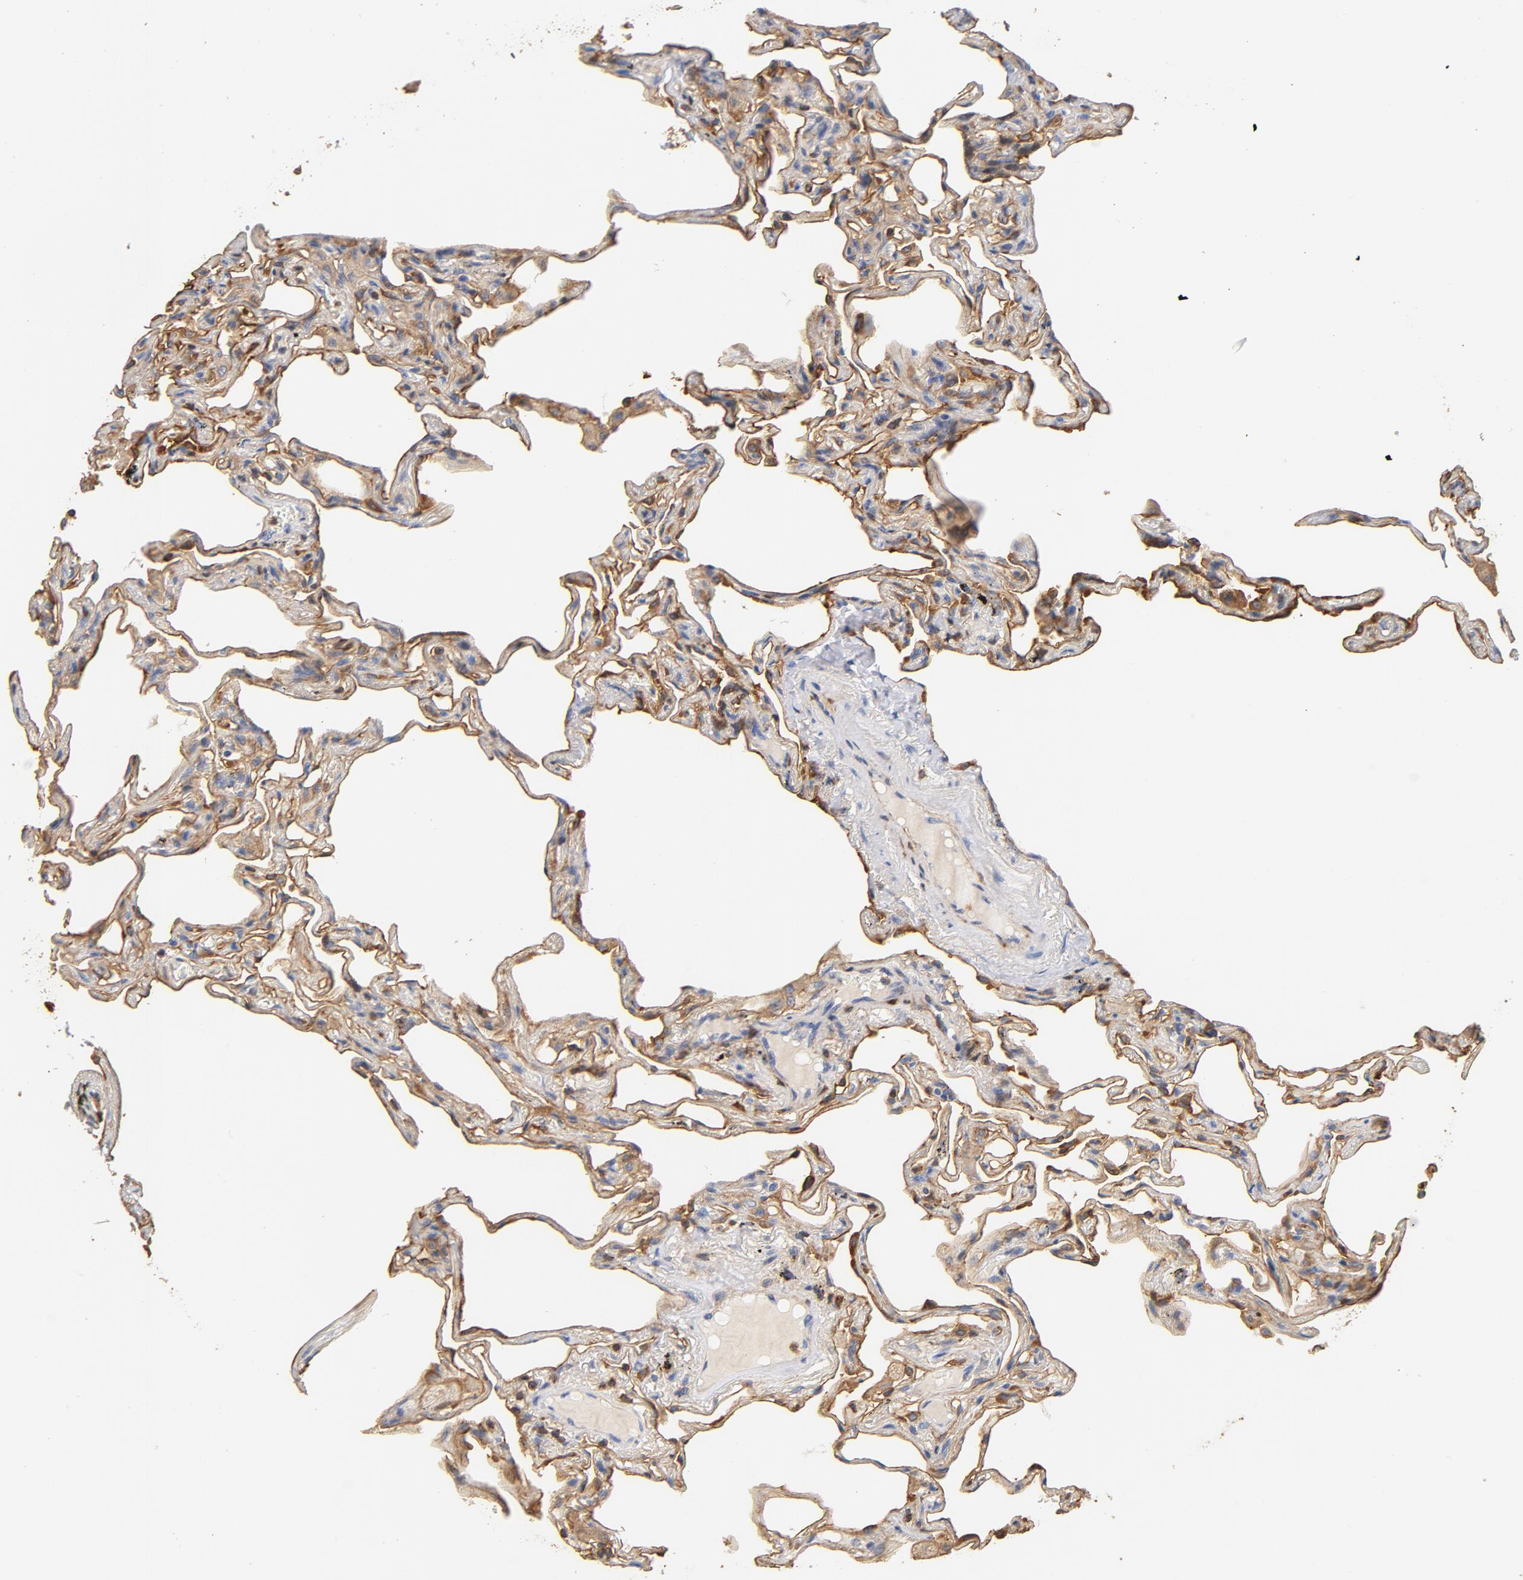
{"staining": {"intensity": "moderate", "quantity": ">75%", "location": "cytoplasmic/membranous"}, "tissue": "lung", "cell_type": "Alveolar cells", "image_type": "normal", "snomed": [{"axis": "morphology", "description": "Normal tissue, NOS"}, {"axis": "morphology", "description": "Inflammation, NOS"}, {"axis": "topography", "description": "Lung"}], "caption": "Immunohistochemical staining of normal human lung demonstrates moderate cytoplasmic/membranous protein positivity in approximately >75% of alveolar cells. Nuclei are stained in blue.", "gene": "EZR", "patient": {"sex": "male", "age": 69}}